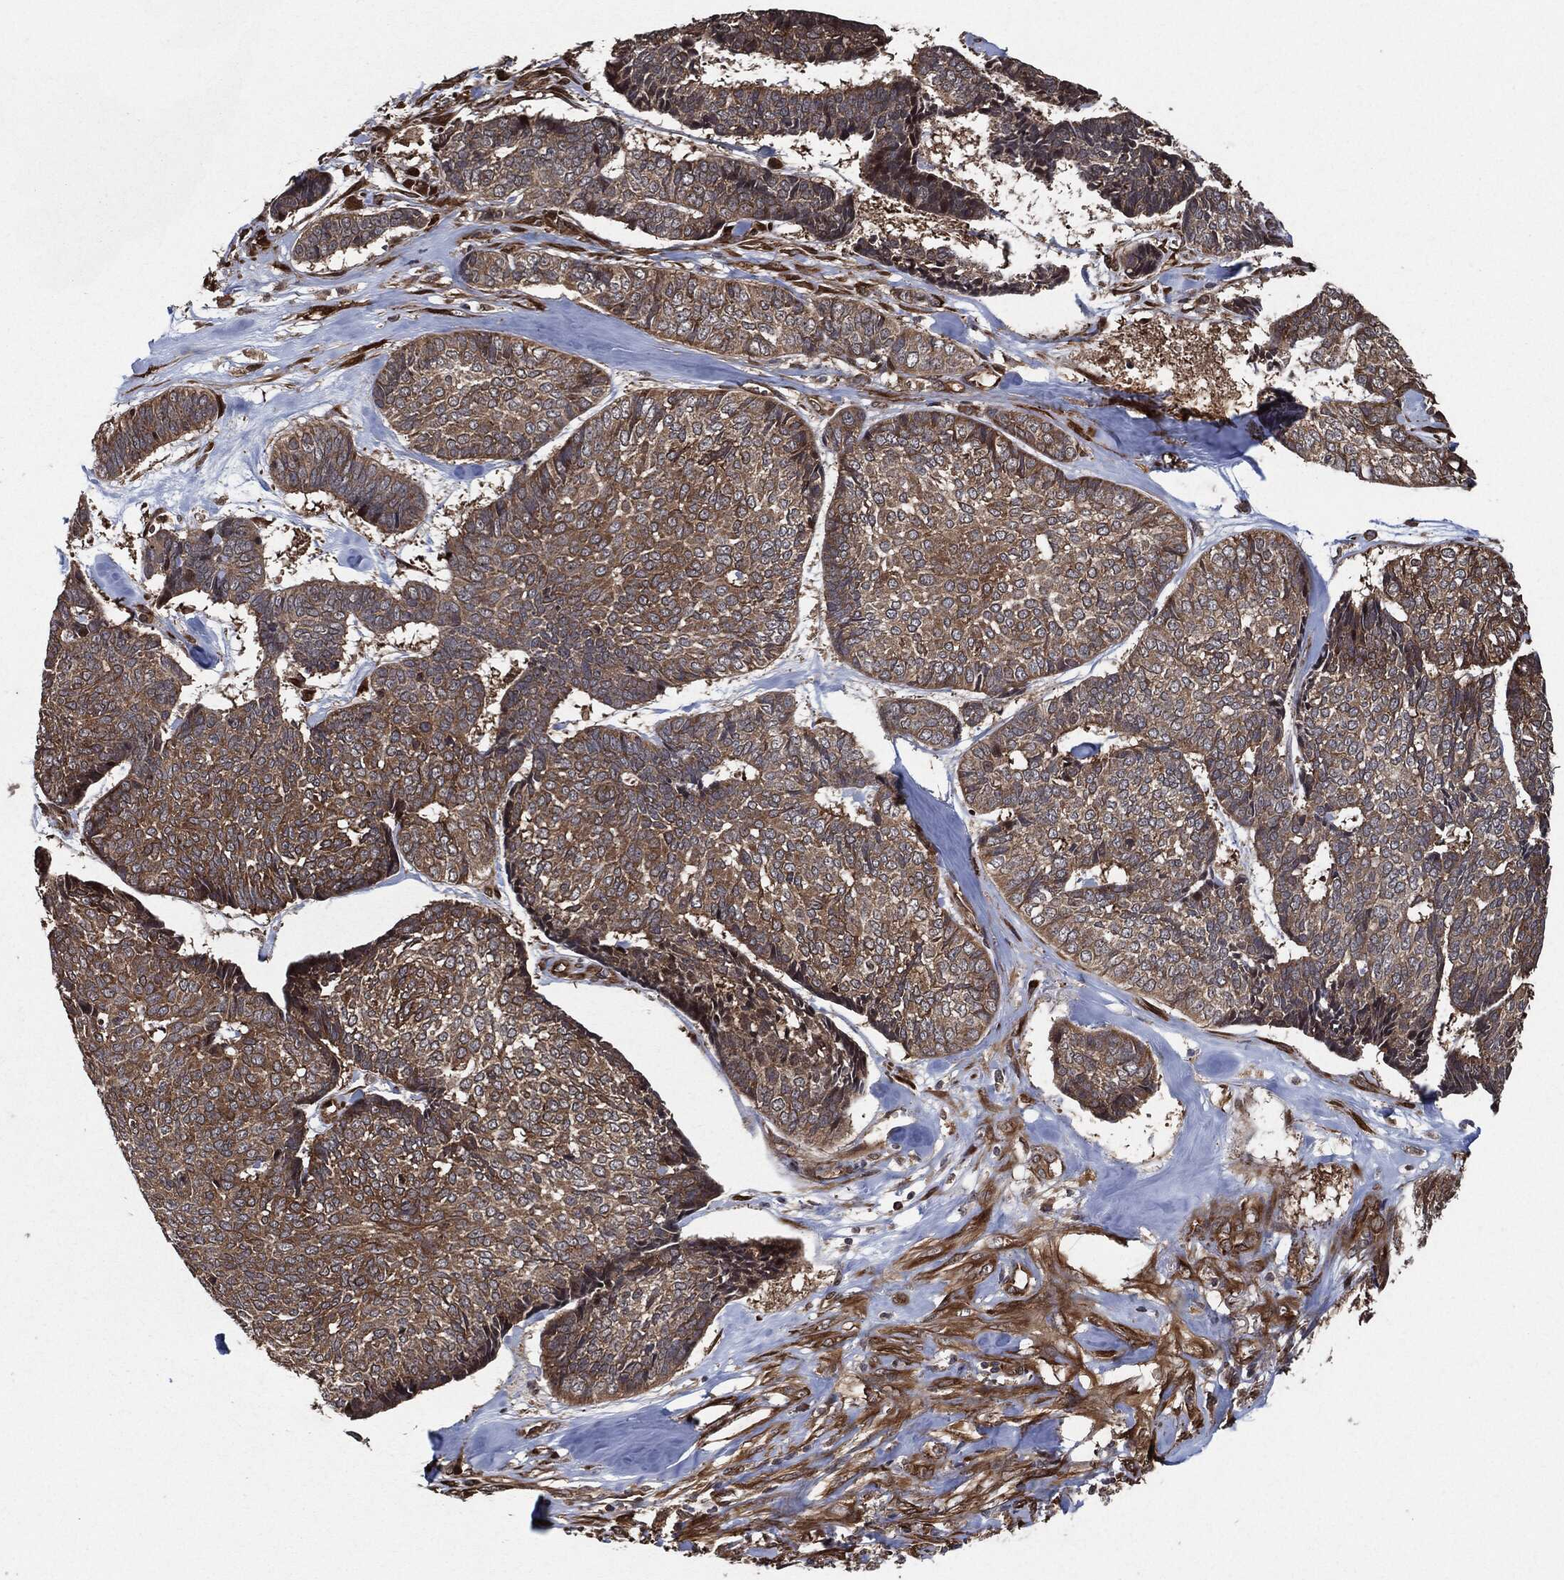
{"staining": {"intensity": "moderate", "quantity": "25%-75%", "location": "cytoplasmic/membranous"}, "tissue": "skin cancer", "cell_type": "Tumor cells", "image_type": "cancer", "snomed": [{"axis": "morphology", "description": "Basal cell carcinoma"}, {"axis": "topography", "description": "Skin"}], "caption": "A medium amount of moderate cytoplasmic/membranous expression is seen in approximately 25%-75% of tumor cells in basal cell carcinoma (skin) tissue. The staining was performed using DAB, with brown indicating positive protein expression. Nuclei are stained blue with hematoxylin.", "gene": "BCAR1", "patient": {"sex": "male", "age": 86}}